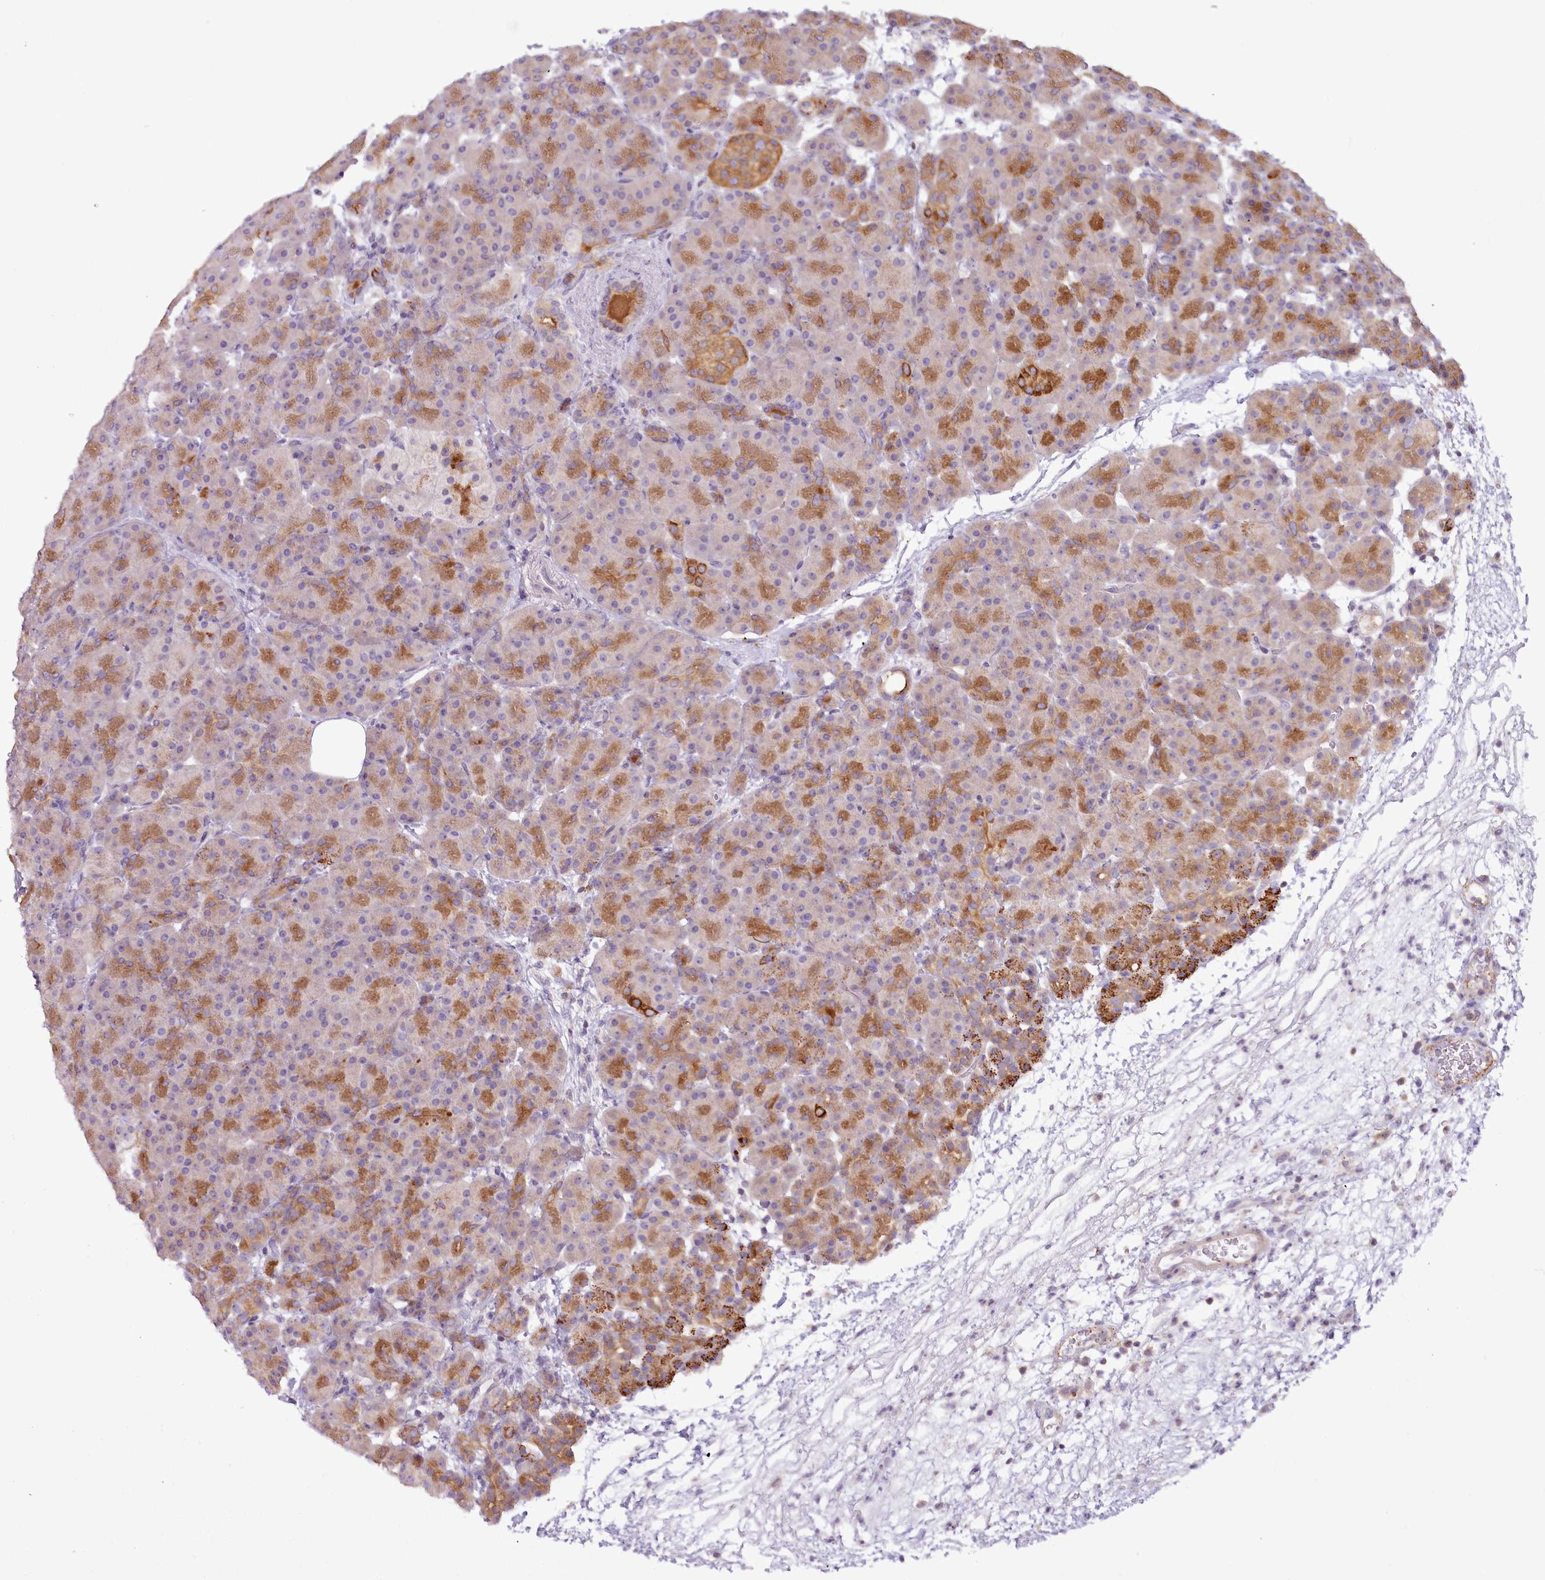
{"staining": {"intensity": "moderate", "quantity": "25%-75%", "location": "cytoplasmic/membranous"}, "tissue": "pancreas", "cell_type": "Exocrine glandular cells", "image_type": "normal", "snomed": [{"axis": "morphology", "description": "Normal tissue, NOS"}, {"axis": "topography", "description": "Pancreas"}], "caption": "Immunohistochemical staining of unremarkable human pancreas displays medium levels of moderate cytoplasmic/membranous expression in approximately 25%-75% of exocrine glandular cells.", "gene": "CAPN7", "patient": {"sex": "male", "age": 66}}